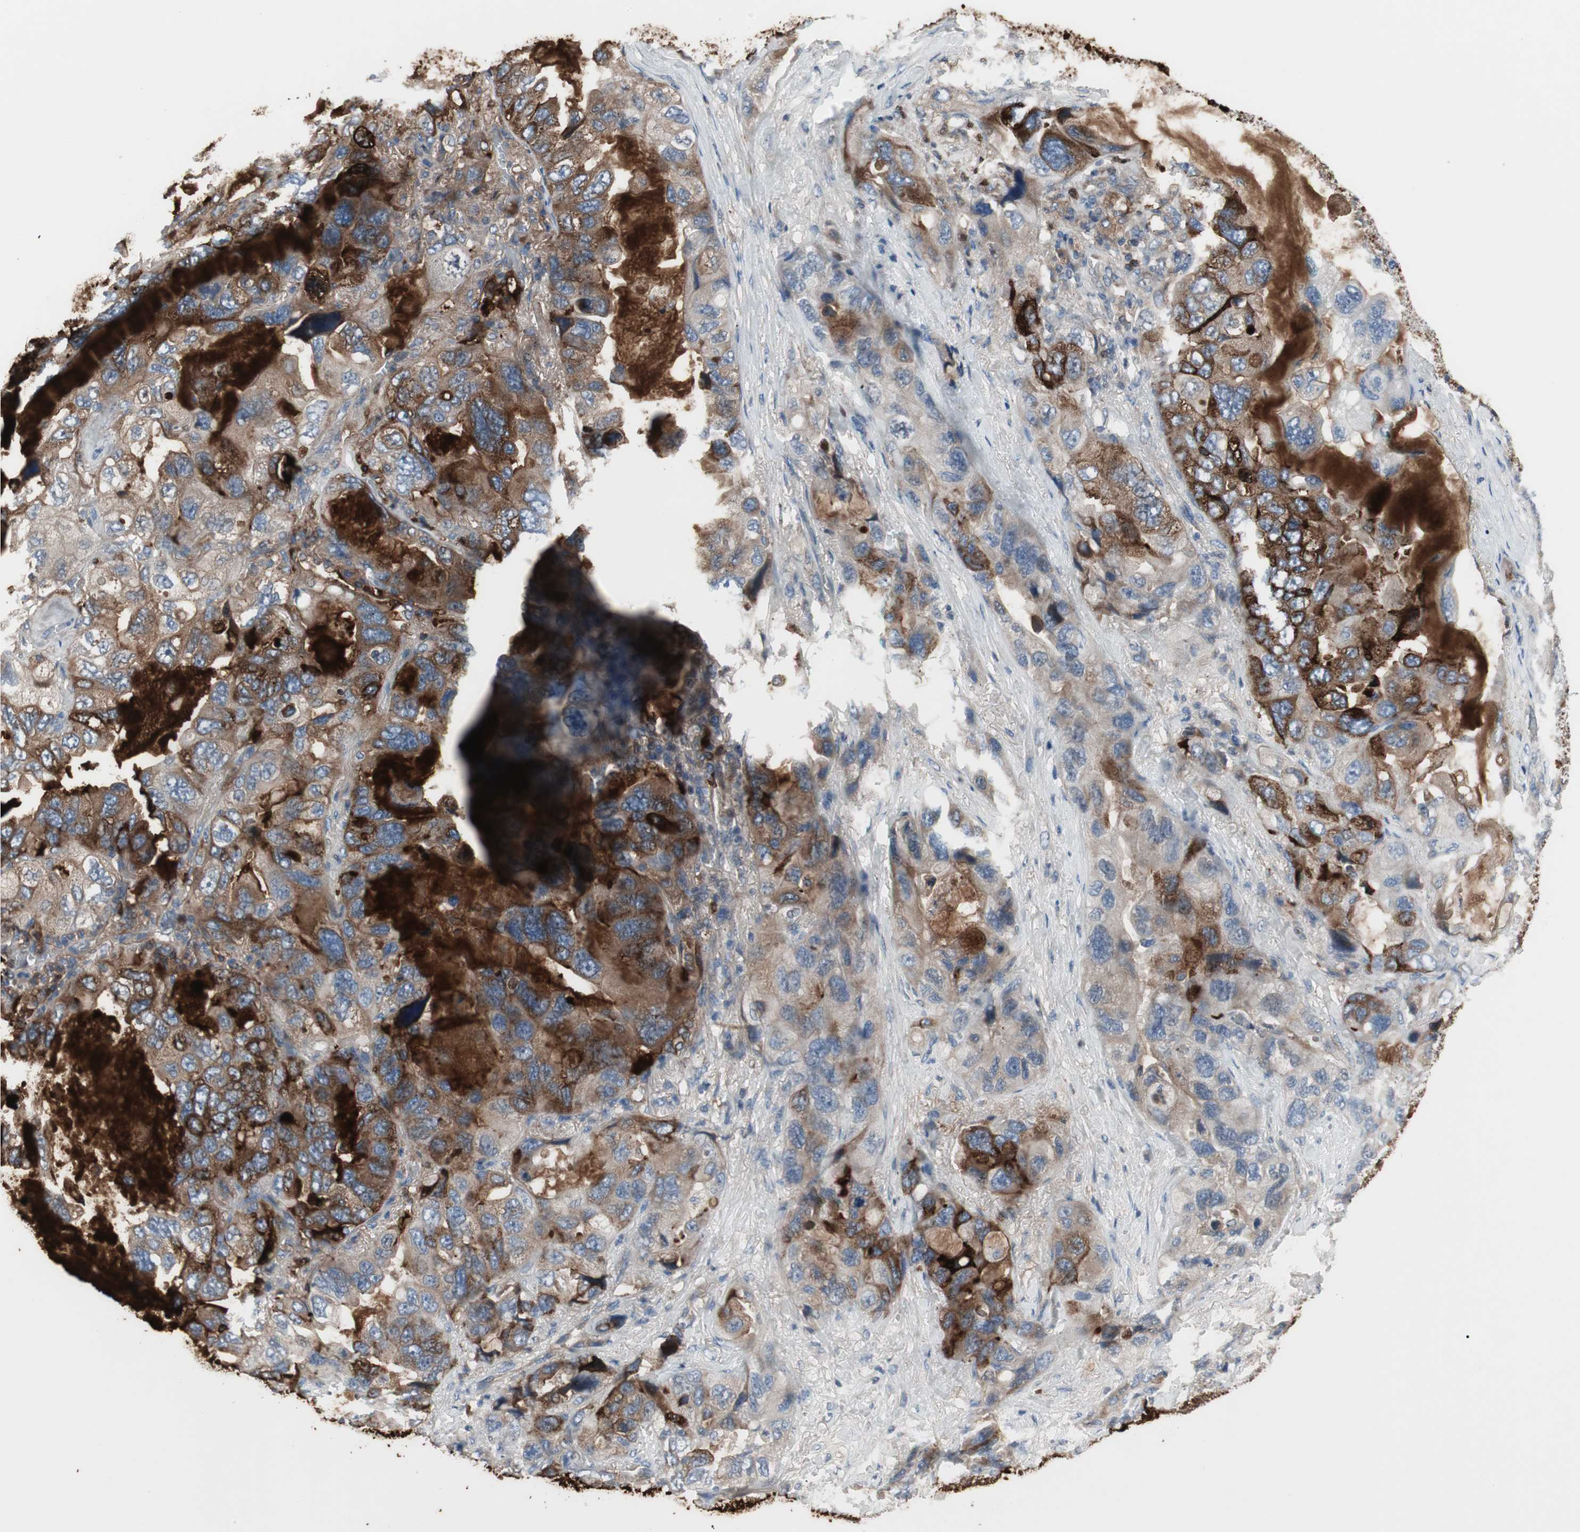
{"staining": {"intensity": "strong", "quantity": "25%-75%", "location": "cytoplasmic/membranous"}, "tissue": "lung cancer", "cell_type": "Tumor cells", "image_type": "cancer", "snomed": [{"axis": "morphology", "description": "Squamous cell carcinoma, NOS"}, {"axis": "topography", "description": "Lung"}], "caption": "Immunohistochemical staining of lung cancer shows high levels of strong cytoplasmic/membranous protein expression in approximately 25%-75% of tumor cells. Nuclei are stained in blue.", "gene": "PIGR", "patient": {"sex": "female", "age": 73}}